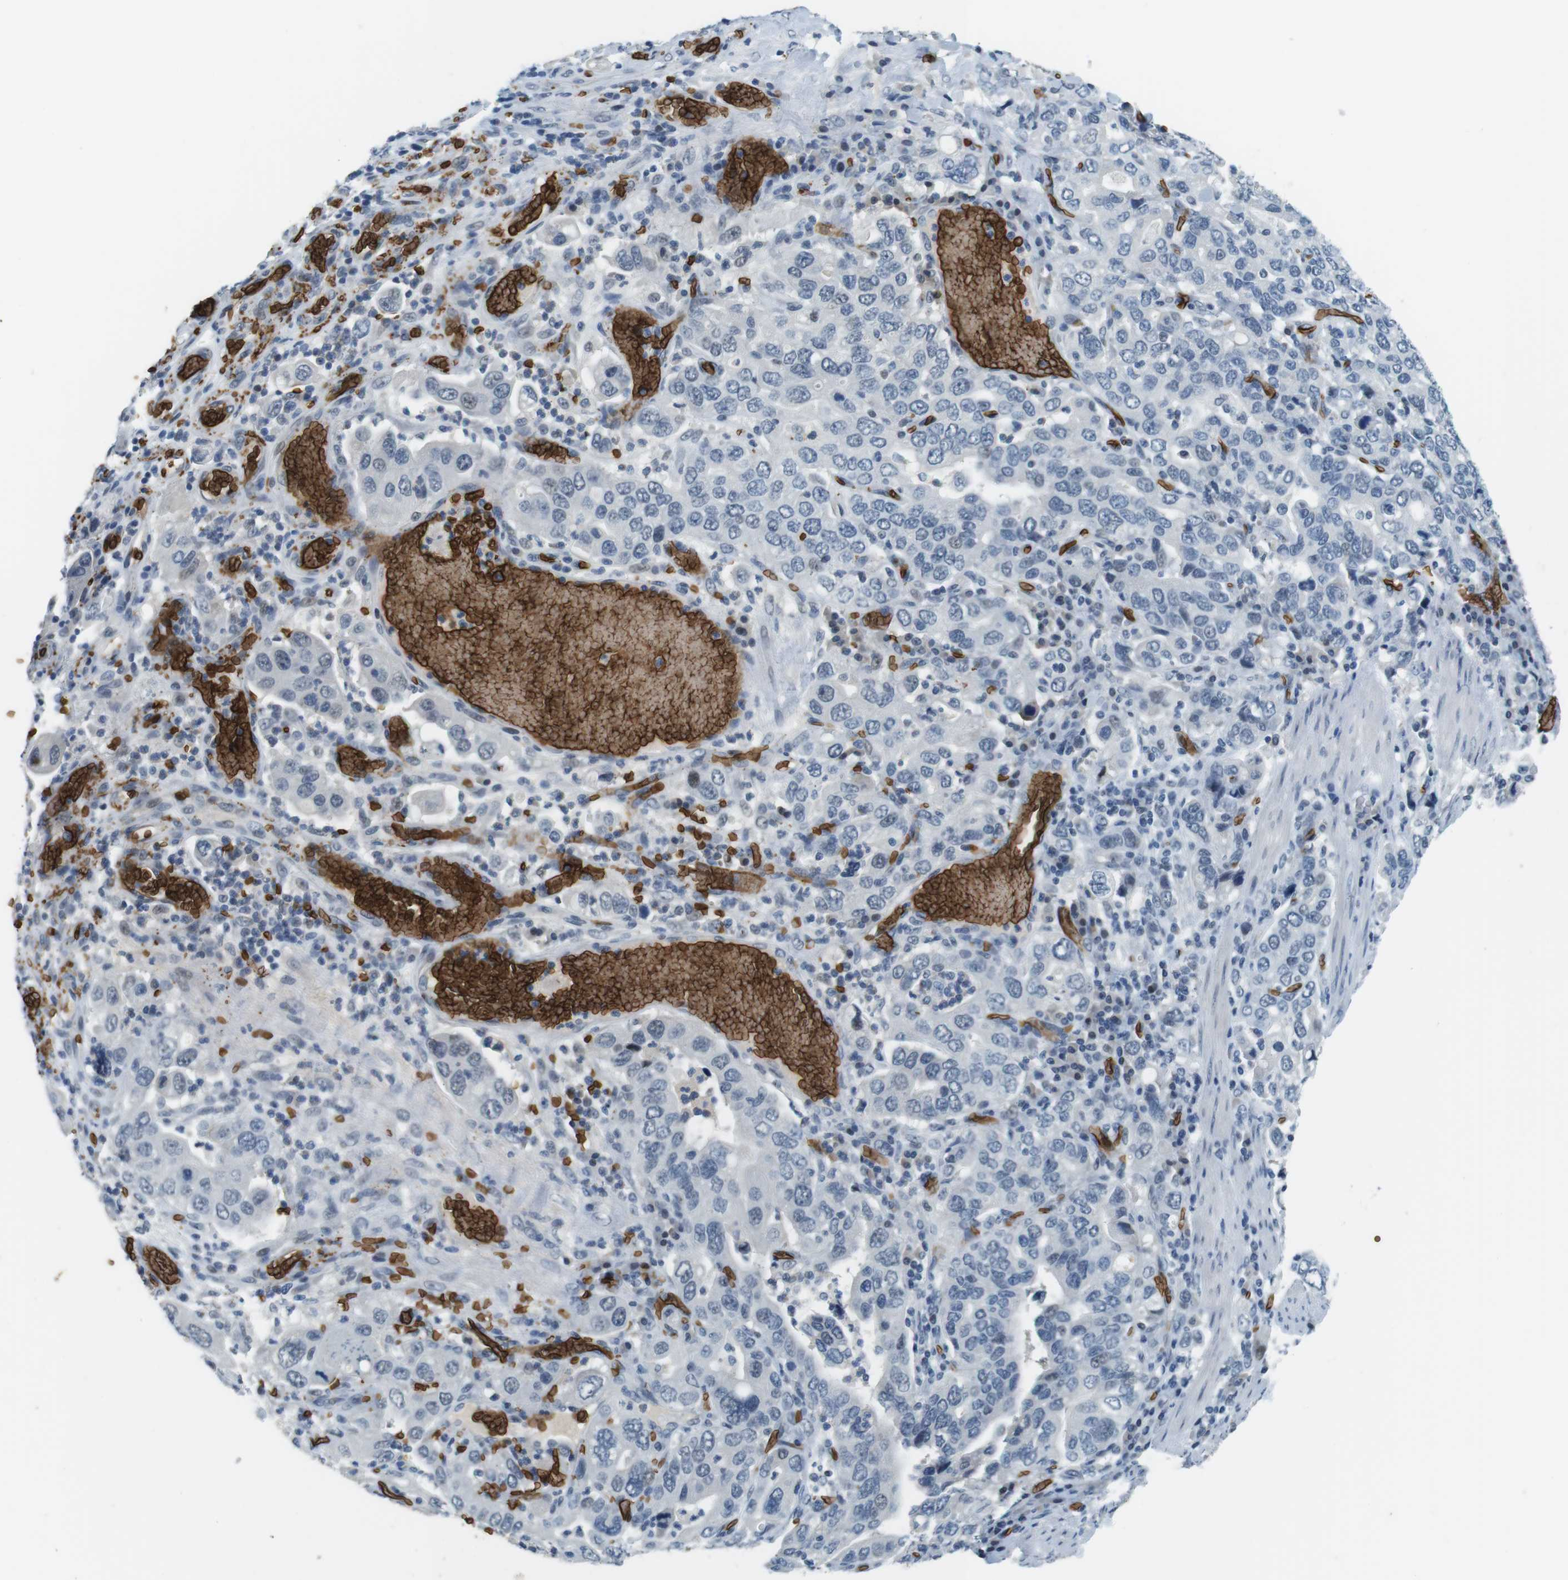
{"staining": {"intensity": "negative", "quantity": "none", "location": "none"}, "tissue": "stomach cancer", "cell_type": "Tumor cells", "image_type": "cancer", "snomed": [{"axis": "morphology", "description": "Adenocarcinoma, NOS"}, {"axis": "topography", "description": "Stomach, upper"}], "caption": "This is a photomicrograph of IHC staining of stomach cancer (adenocarcinoma), which shows no staining in tumor cells.", "gene": "SLC4A1", "patient": {"sex": "male", "age": 62}}